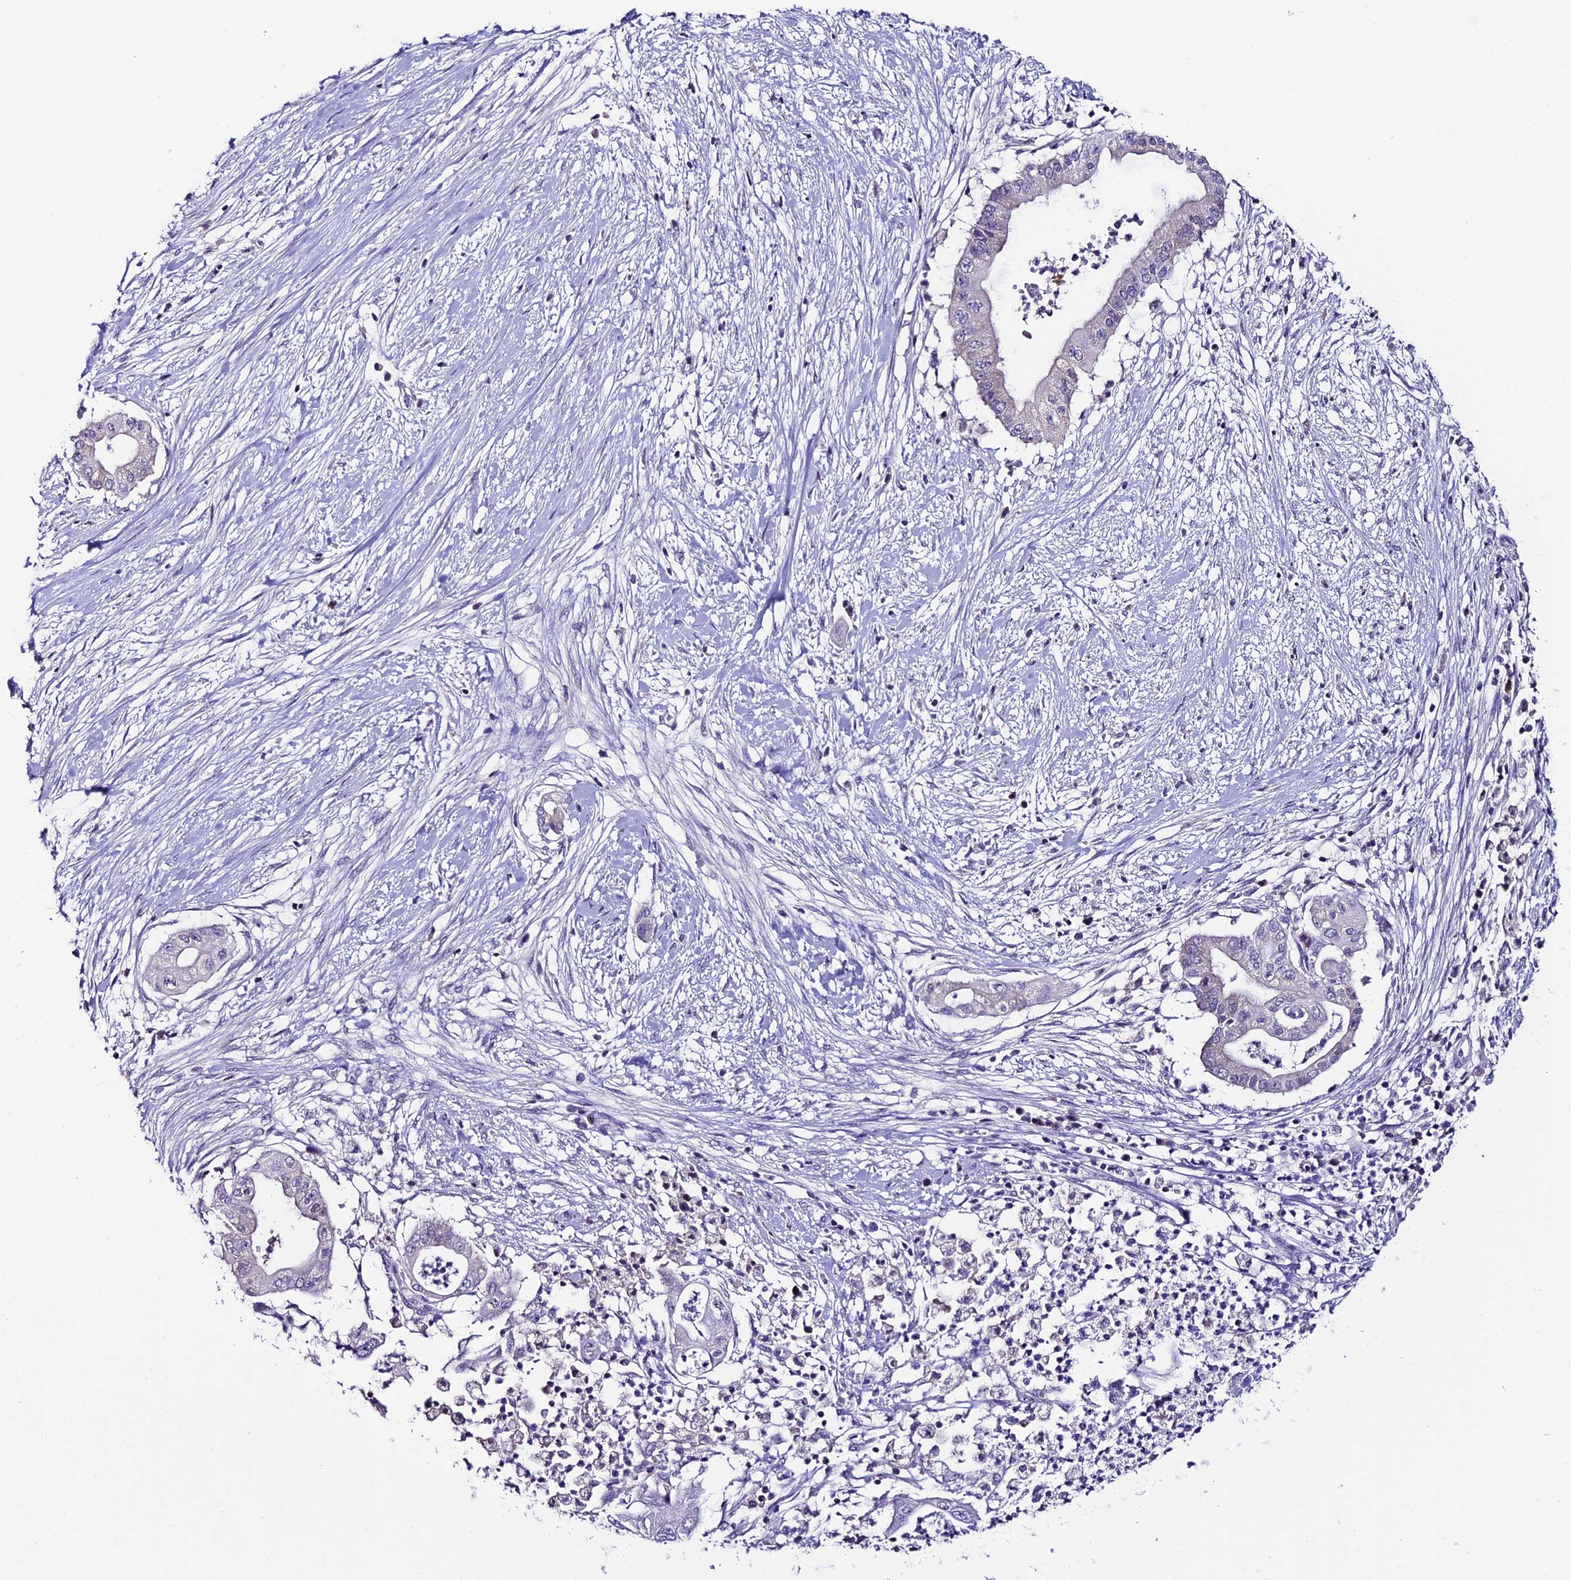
{"staining": {"intensity": "negative", "quantity": "none", "location": "none"}, "tissue": "pancreatic cancer", "cell_type": "Tumor cells", "image_type": "cancer", "snomed": [{"axis": "morphology", "description": "Adenocarcinoma, NOS"}, {"axis": "topography", "description": "Pancreas"}], "caption": "DAB (3,3'-diaminobenzidine) immunohistochemical staining of pancreatic adenocarcinoma exhibits no significant staining in tumor cells.", "gene": "SLC10A1", "patient": {"sex": "male", "age": 68}}